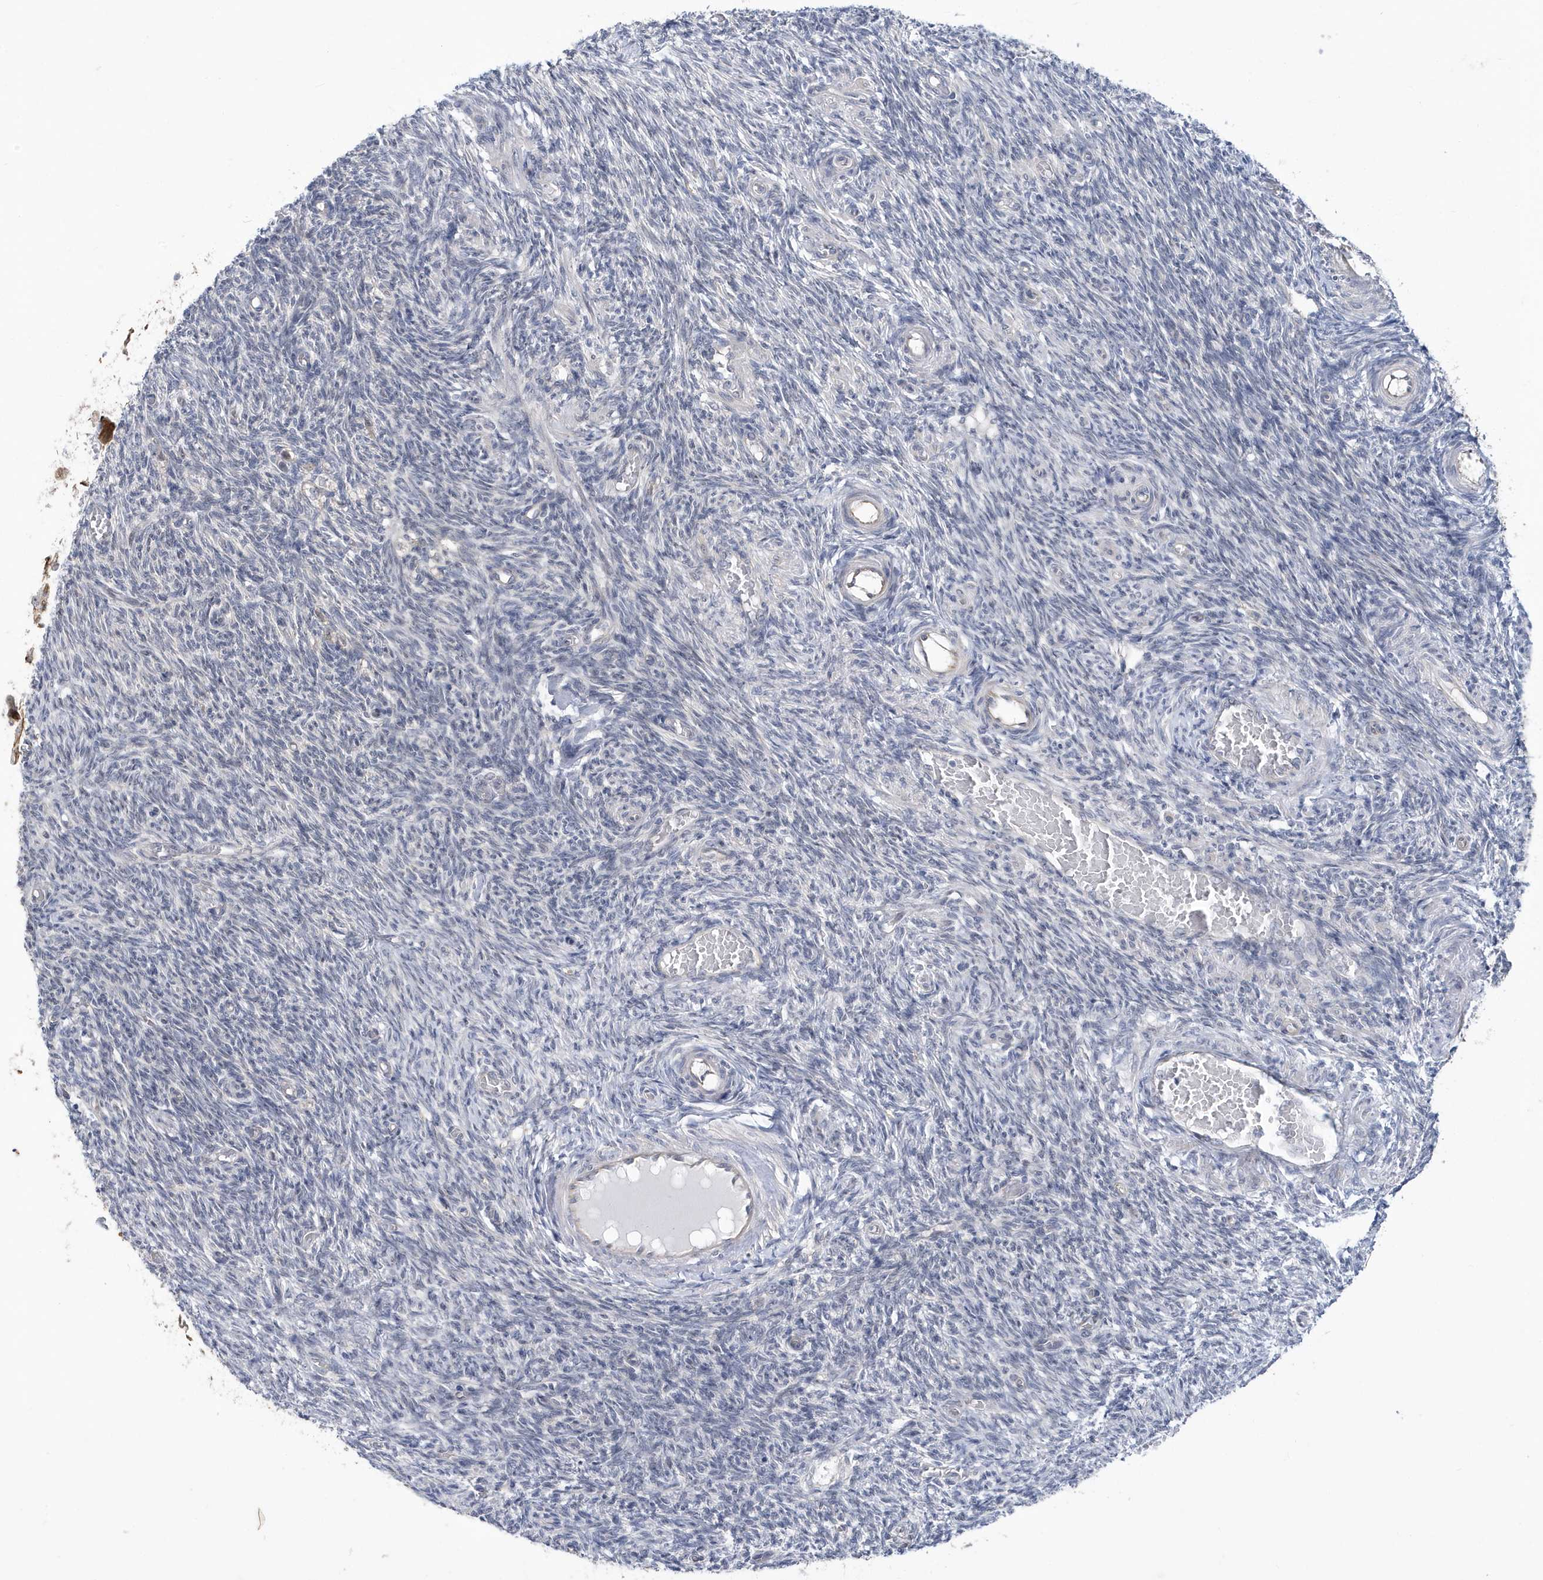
{"staining": {"intensity": "negative", "quantity": "none", "location": "none"}, "tissue": "ovary", "cell_type": "Ovarian stroma cells", "image_type": "normal", "snomed": [{"axis": "morphology", "description": "Normal tissue, NOS"}, {"axis": "topography", "description": "Ovary"}], "caption": "The micrograph displays no significant positivity in ovarian stroma cells of ovary.", "gene": "ZNF654", "patient": {"sex": "female", "age": 27}}